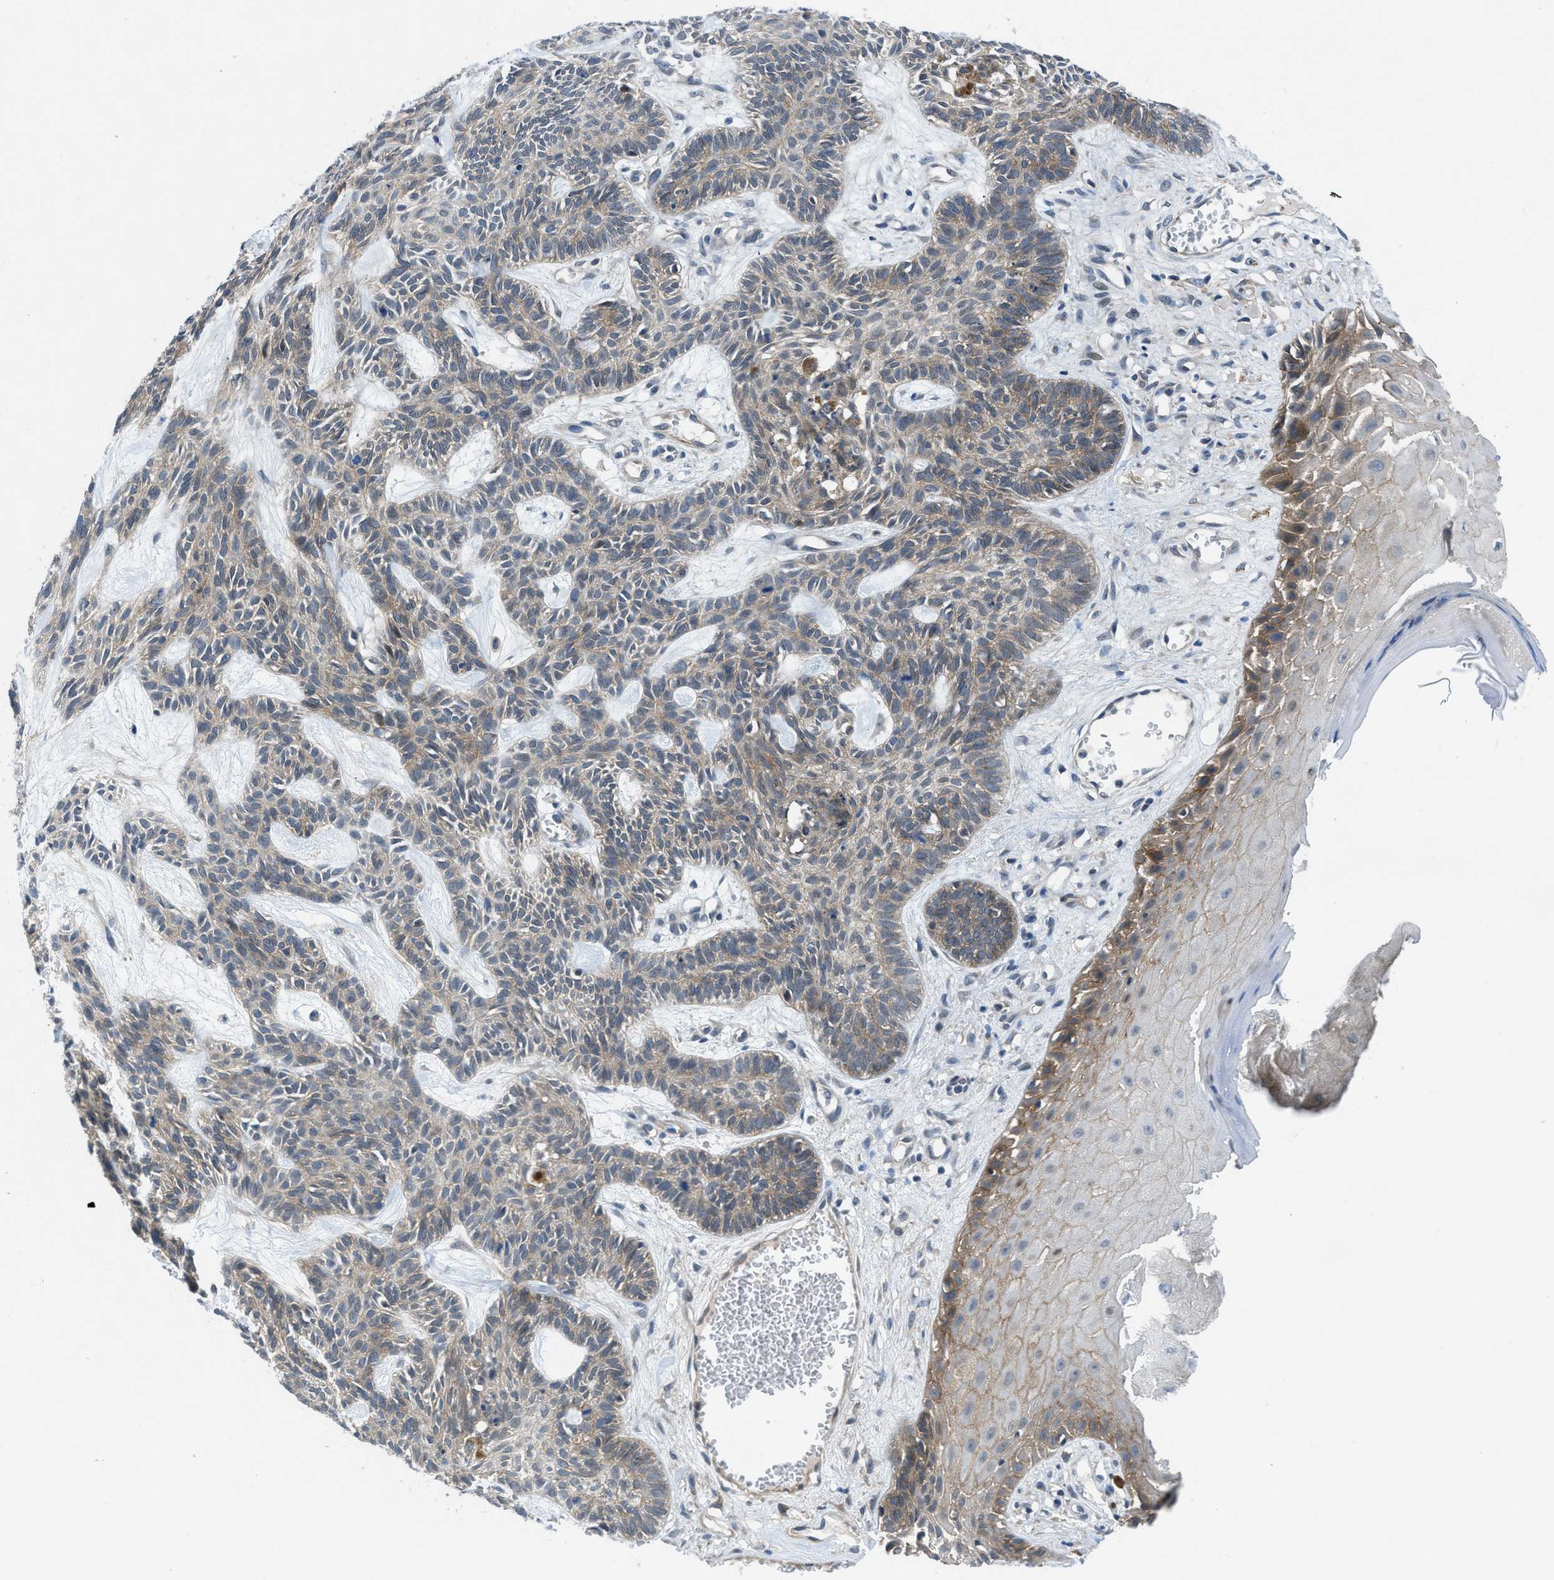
{"staining": {"intensity": "weak", "quantity": "<25%", "location": "cytoplasmic/membranous"}, "tissue": "skin cancer", "cell_type": "Tumor cells", "image_type": "cancer", "snomed": [{"axis": "morphology", "description": "Basal cell carcinoma"}, {"axis": "topography", "description": "Skin"}], "caption": "This histopathology image is of basal cell carcinoma (skin) stained with immunohistochemistry to label a protein in brown with the nuclei are counter-stained blue. There is no staining in tumor cells.", "gene": "PANX1", "patient": {"sex": "male", "age": 67}}